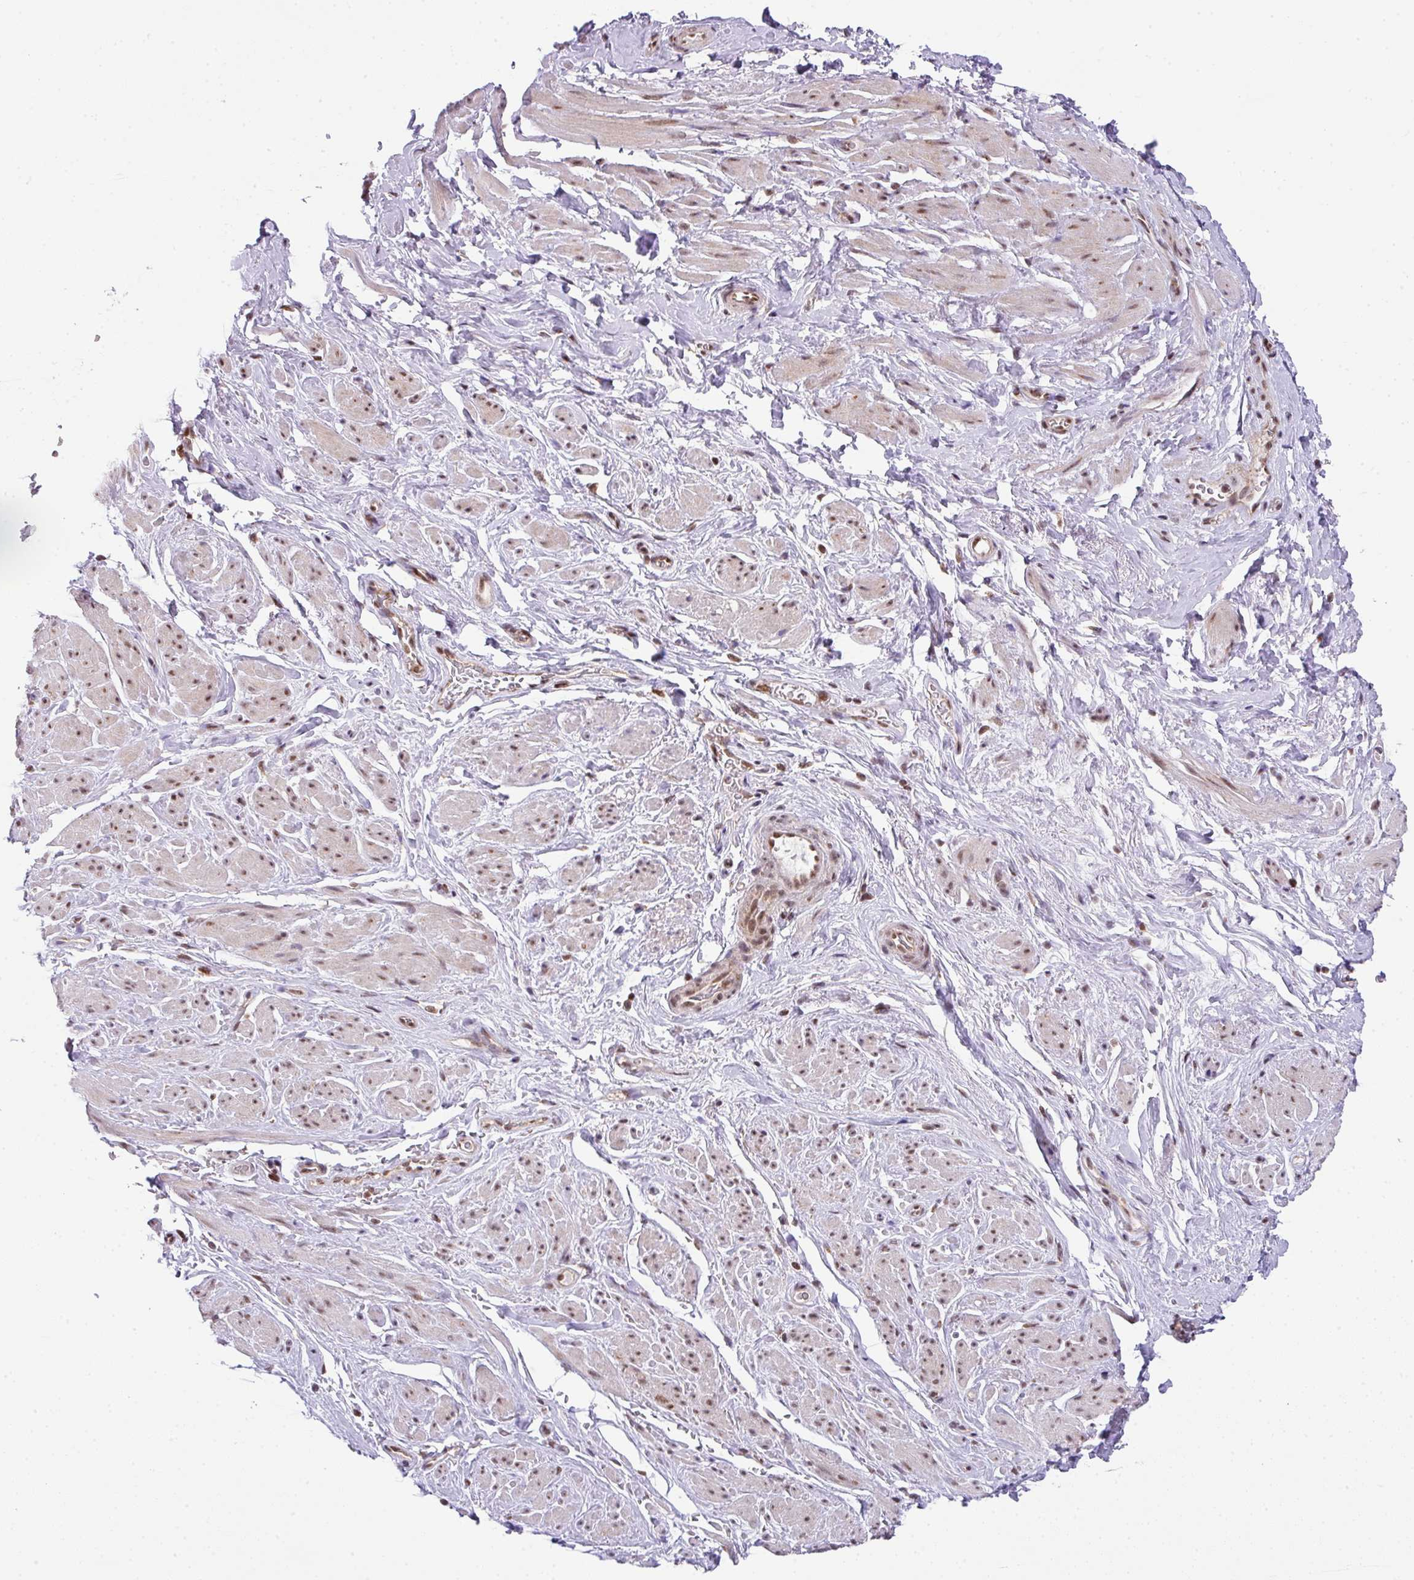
{"staining": {"intensity": "moderate", "quantity": "25%-75%", "location": "nuclear"}, "tissue": "smooth muscle", "cell_type": "Smooth muscle cells", "image_type": "normal", "snomed": [{"axis": "morphology", "description": "Normal tissue, NOS"}, {"axis": "topography", "description": "Smooth muscle"}, {"axis": "topography", "description": "Peripheral nerve tissue"}], "caption": "Immunohistochemical staining of benign smooth muscle reveals moderate nuclear protein positivity in about 25%-75% of smooth muscle cells. Ihc stains the protein in brown and the nuclei are stained blue.", "gene": "PLK1", "patient": {"sex": "male", "age": 69}}